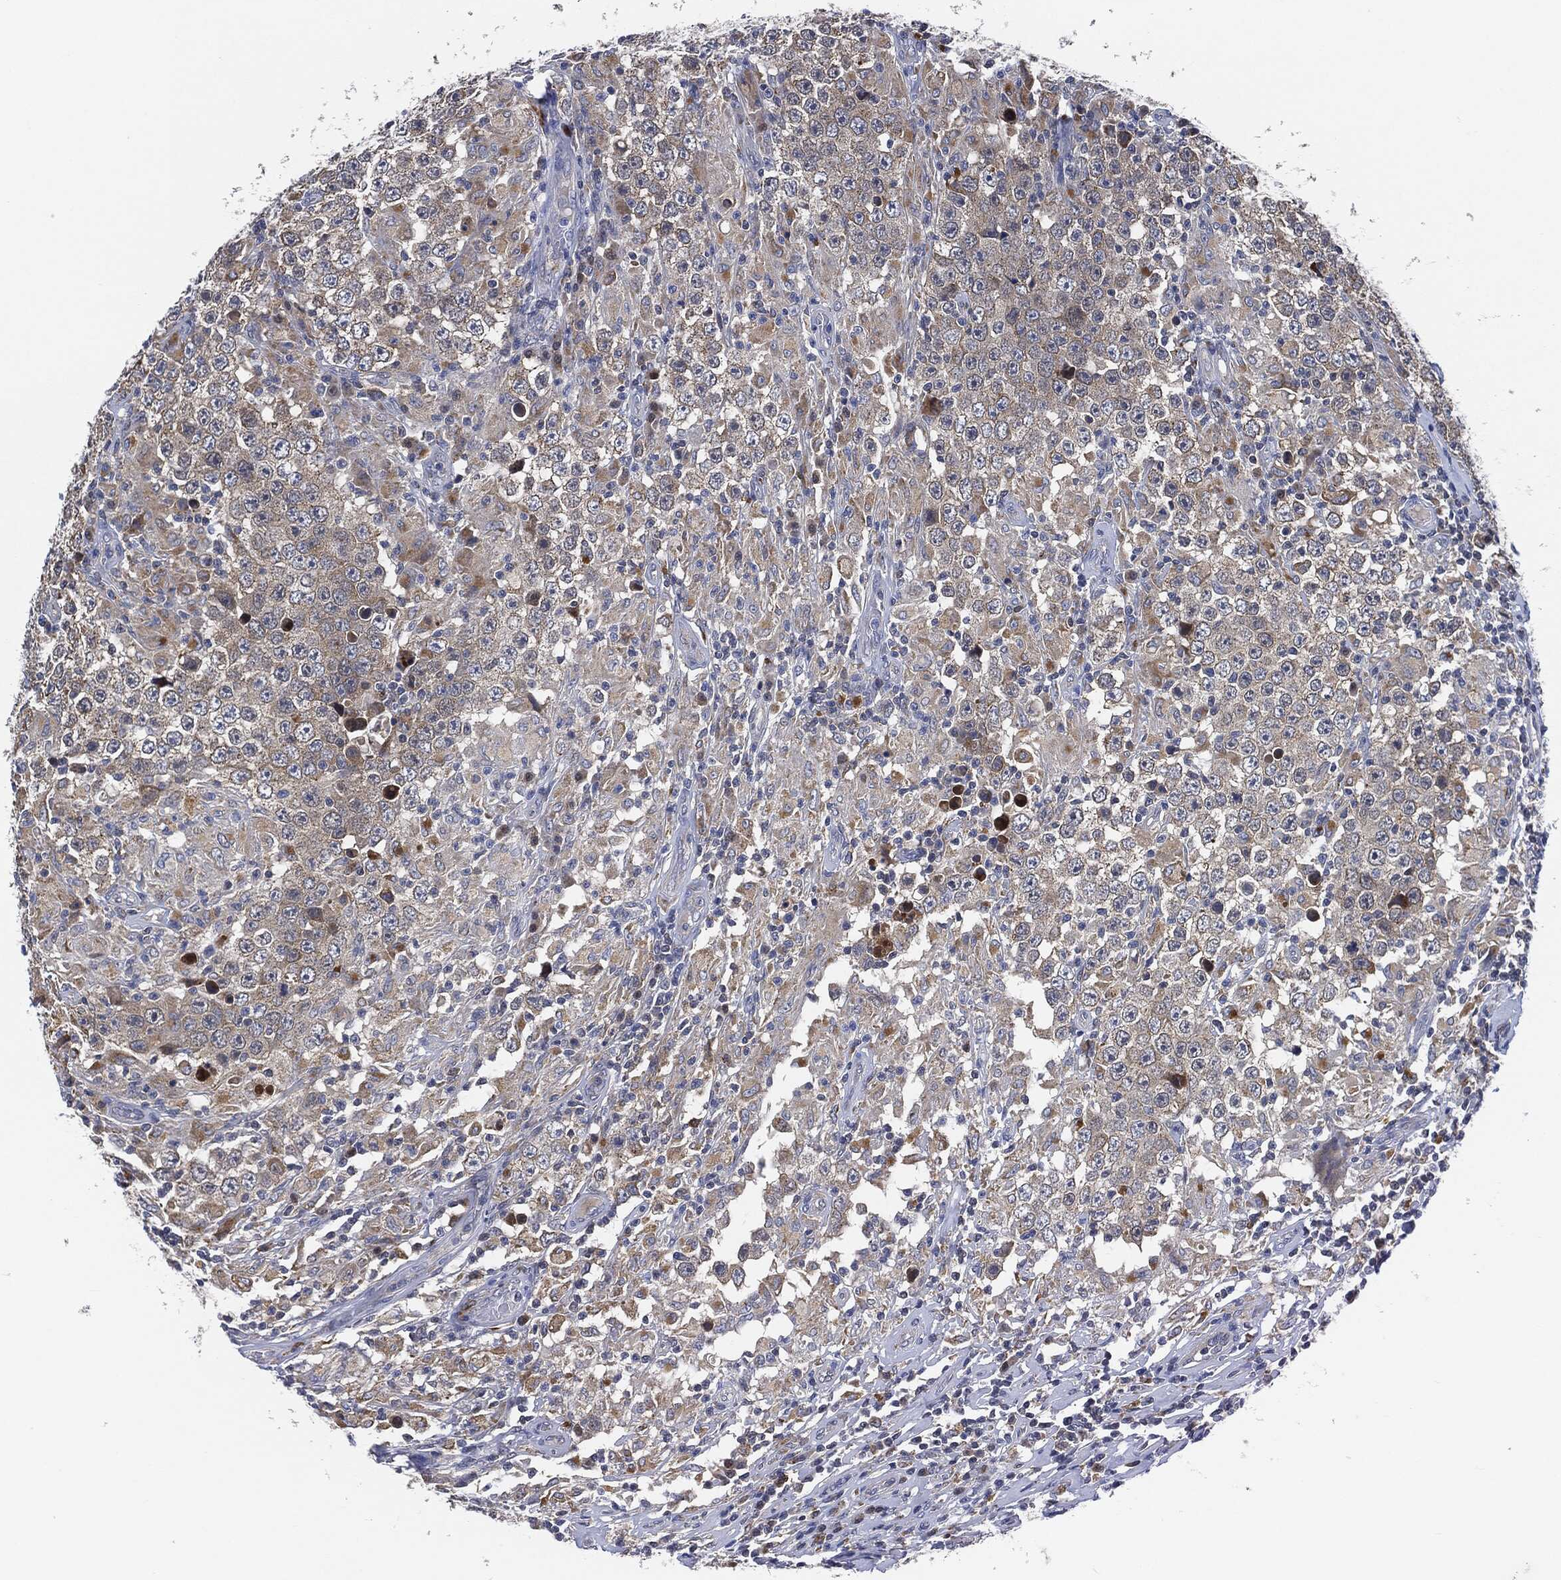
{"staining": {"intensity": "moderate", "quantity": "<25%", "location": "cytoplasmic/membranous"}, "tissue": "testis cancer", "cell_type": "Tumor cells", "image_type": "cancer", "snomed": [{"axis": "morphology", "description": "Seminoma, NOS"}, {"axis": "morphology", "description": "Carcinoma, Embryonal, NOS"}, {"axis": "topography", "description": "Testis"}], "caption": "Testis embryonal carcinoma stained with IHC reveals moderate cytoplasmic/membranous positivity in approximately <25% of tumor cells.", "gene": "VSIG4", "patient": {"sex": "male", "age": 41}}